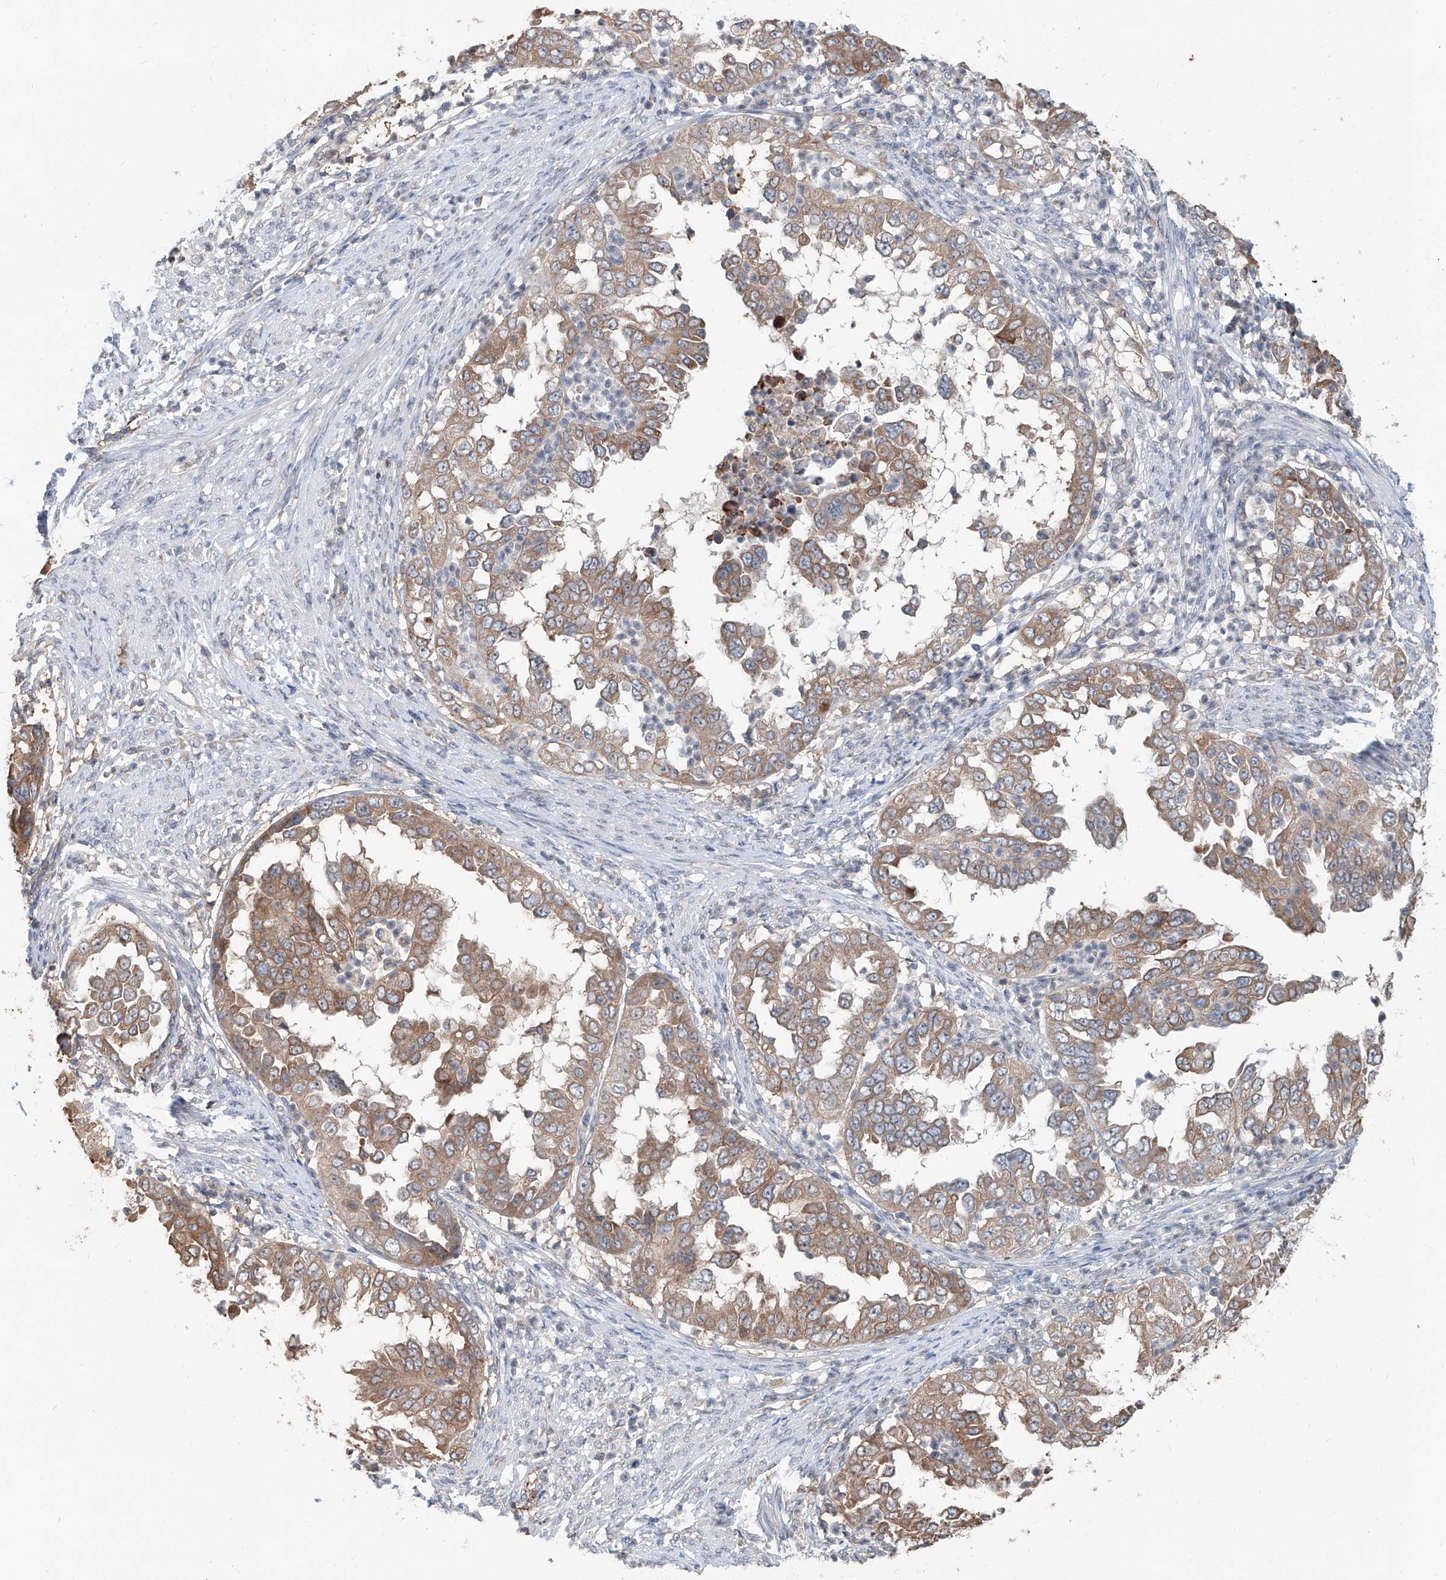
{"staining": {"intensity": "moderate", "quantity": ">75%", "location": "cytoplasmic/membranous"}, "tissue": "endometrial cancer", "cell_type": "Tumor cells", "image_type": "cancer", "snomed": [{"axis": "morphology", "description": "Adenocarcinoma, NOS"}, {"axis": "topography", "description": "Endometrium"}], "caption": "About >75% of tumor cells in human endometrial cancer demonstrate moderate cytoplasmic/membranous protein staining as visualized by brown immunohistochemical staining.", "gene": "KCNK10", "patient": {"sex": "female", "age": 85}}